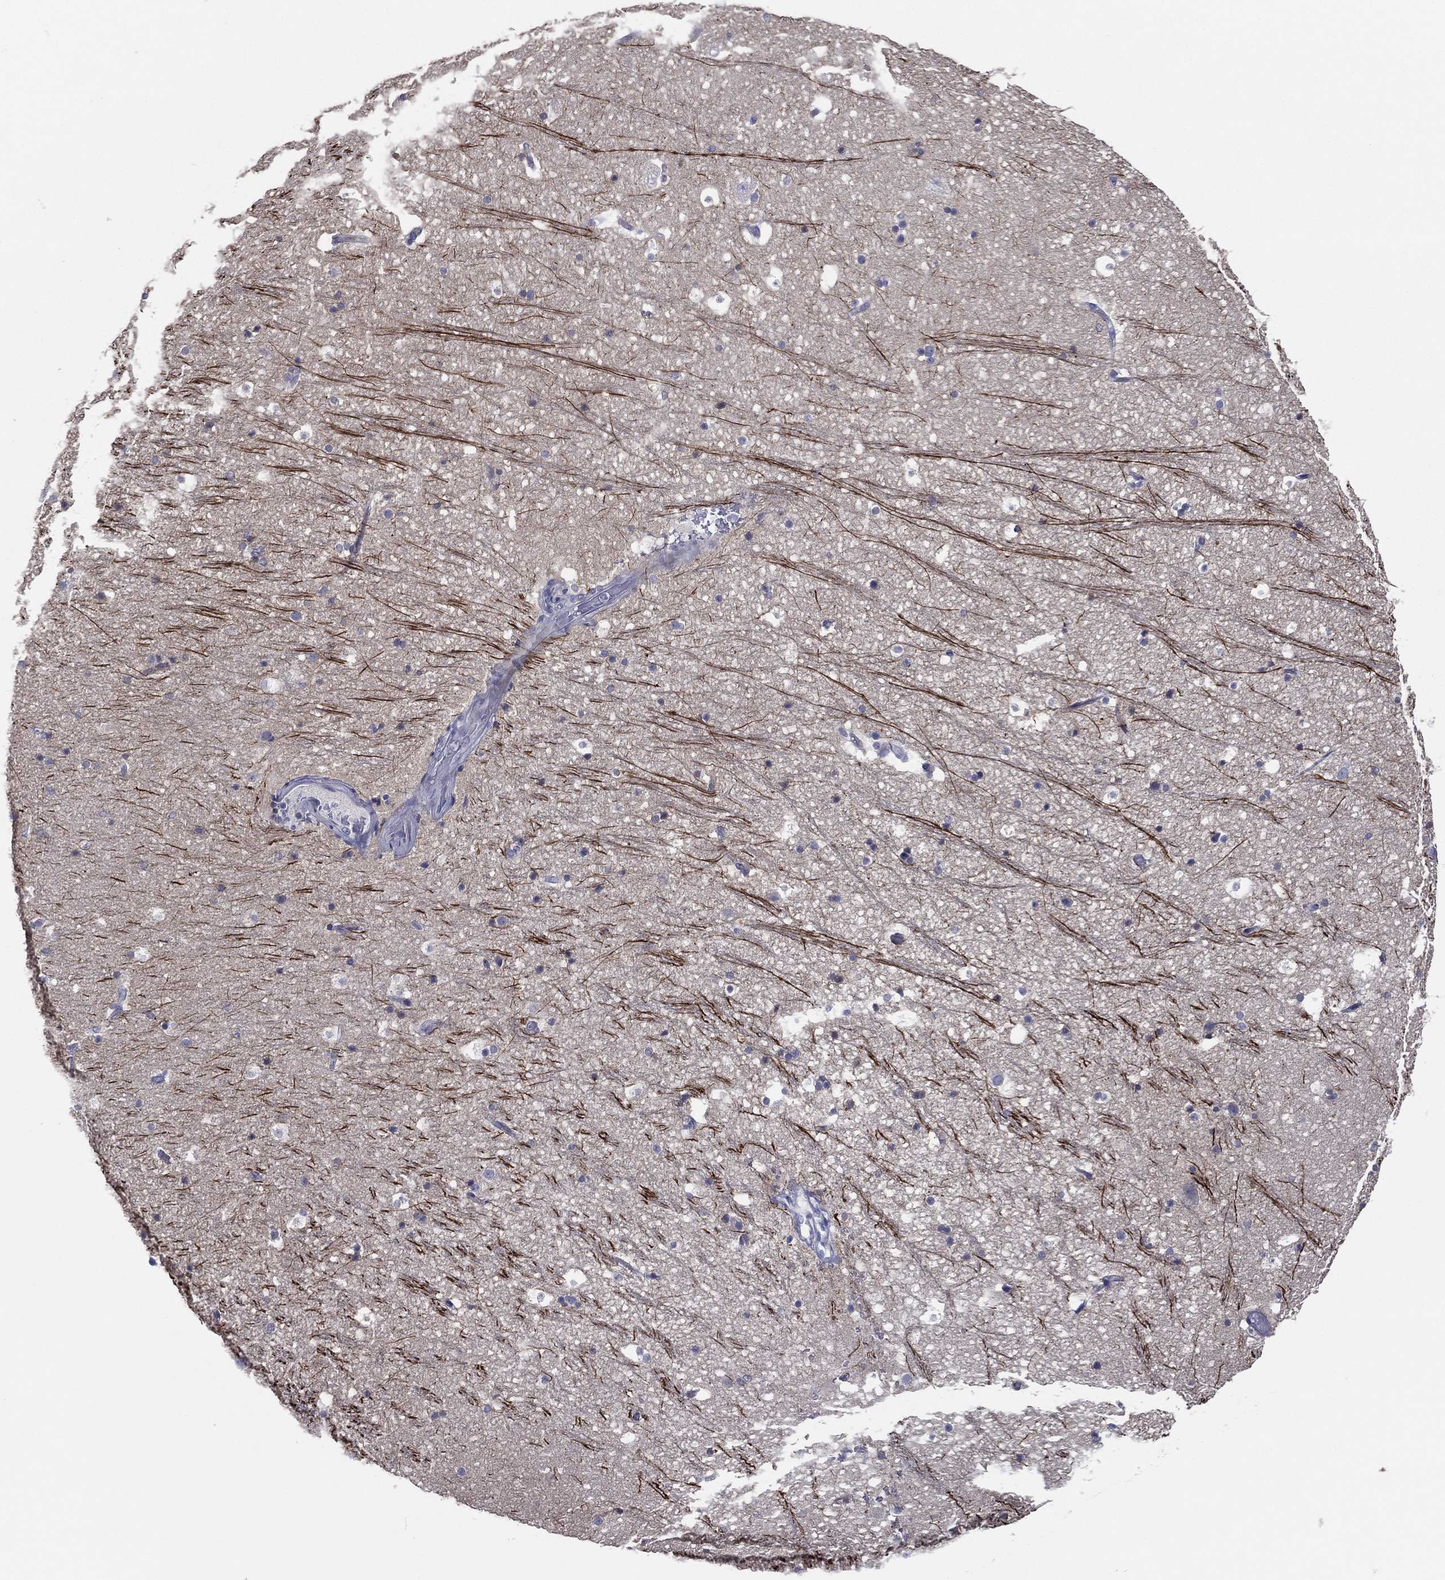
{"staining": {"intensity": "negative", "quantity": "none", "location": "none"}, "tissue": "hippocampus", "cell_type": "Glial cells", "image_type": "normal", "snomed": [{"axis": "morphology", "description": "Normal tissue, NOS"}, {"axis": "topography", "description": "Hippocampus"}], "caption": "Immunohistochemistry (IHC) of benign hippocampus shows no staining in glial cells.", "gene": "SLC13A4", "patient": {"sex": "male", "age": 51}}